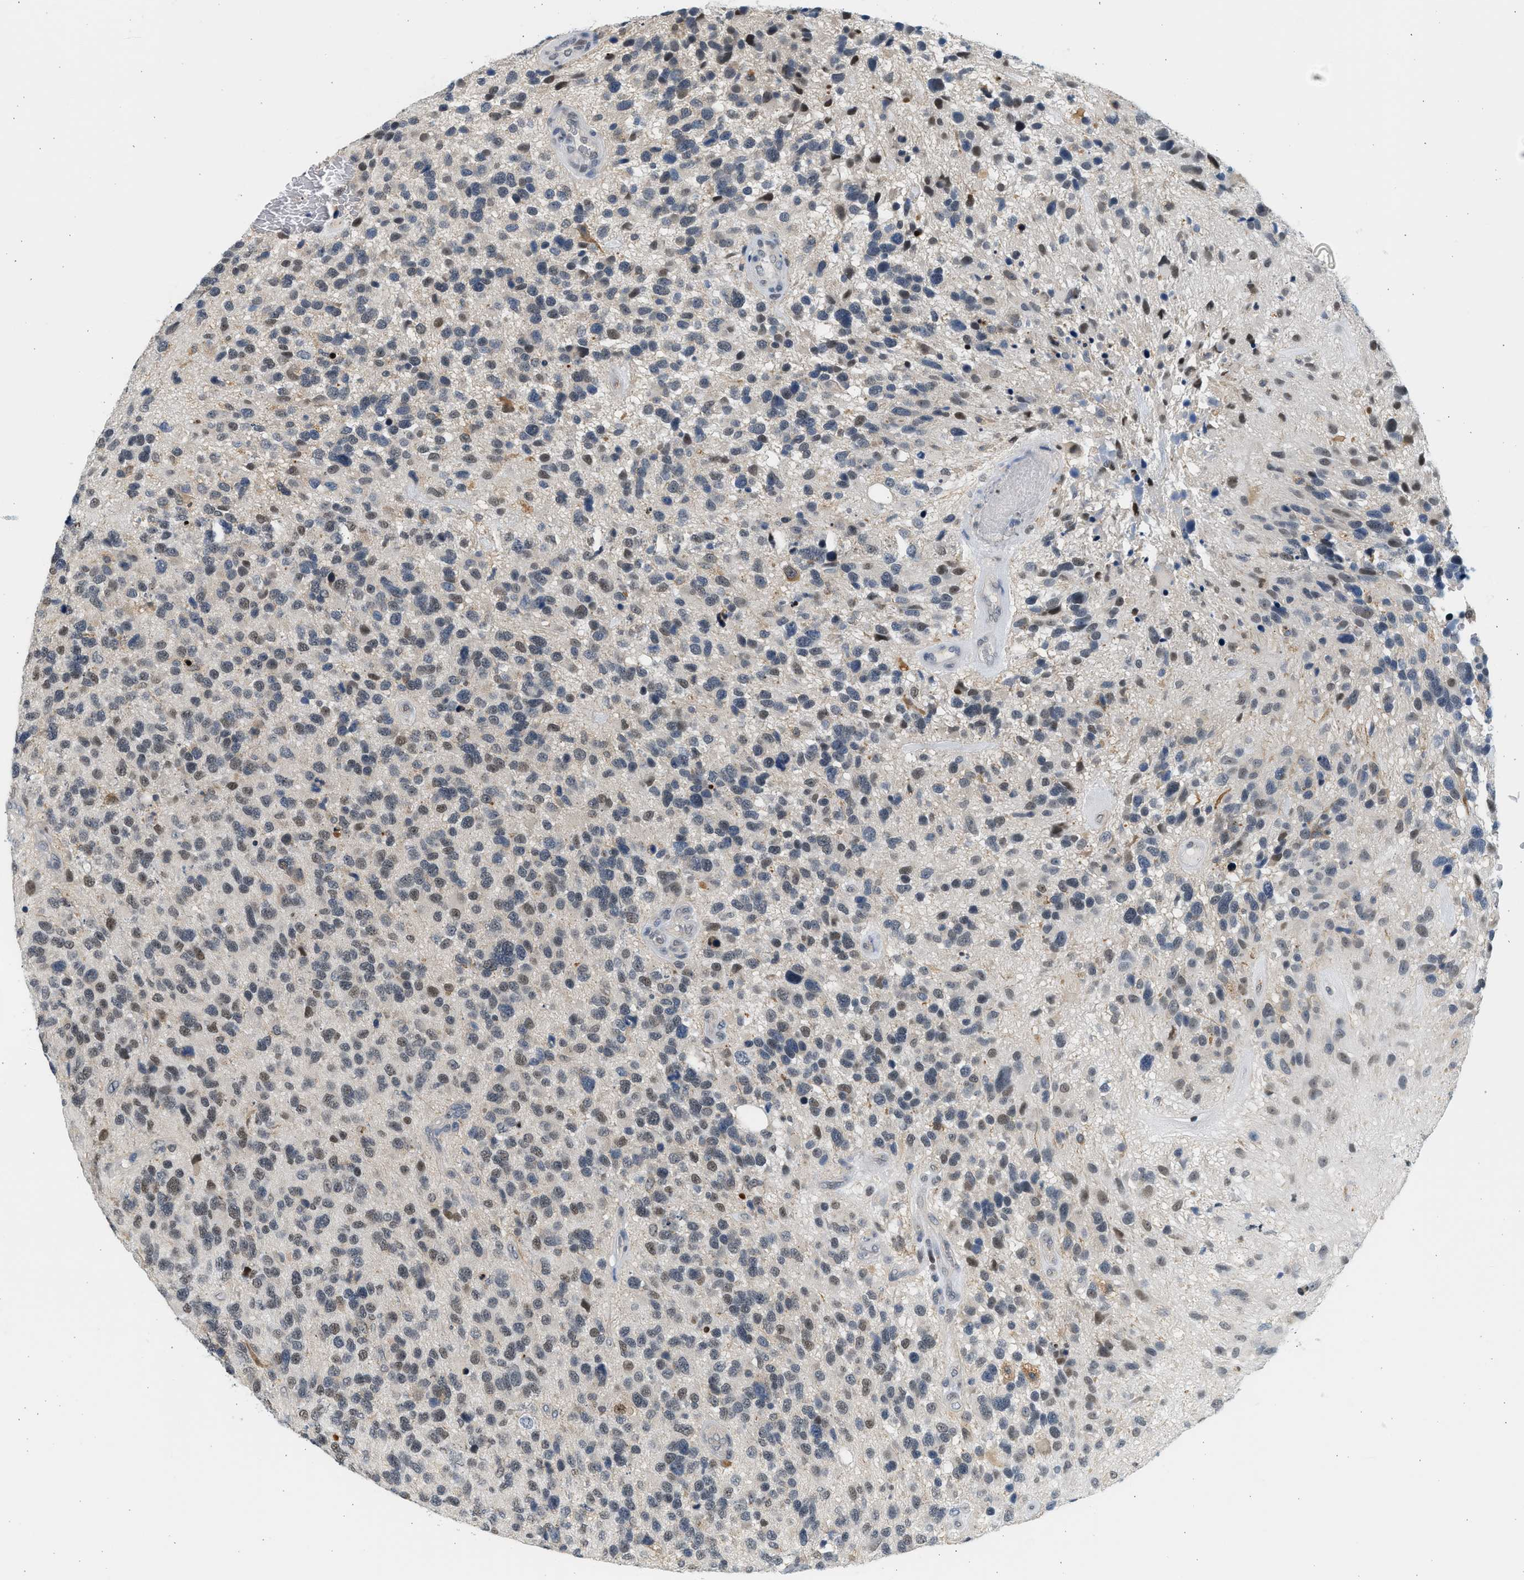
{"staining": {"intensity": "weak", "quantity": "25%-75%", "location": "nuclear"}, "tissue": "glioma", "cell_type": "Tumor cells", "image_type": "cancer", "snomed": [{"axis": "morphology", "description": "Glioma, malignant, High grade"}, {"axis": "topography", "description": "Brain"}], "caption": "Immunohistochemistry image of glioma stained for a protein (brown), which exhibits low levels of weak nuclear positivity in about 25%-75% of tumor cells.", "gene": "HIPK1", "patient": {"sex": "female", "age": 58}}